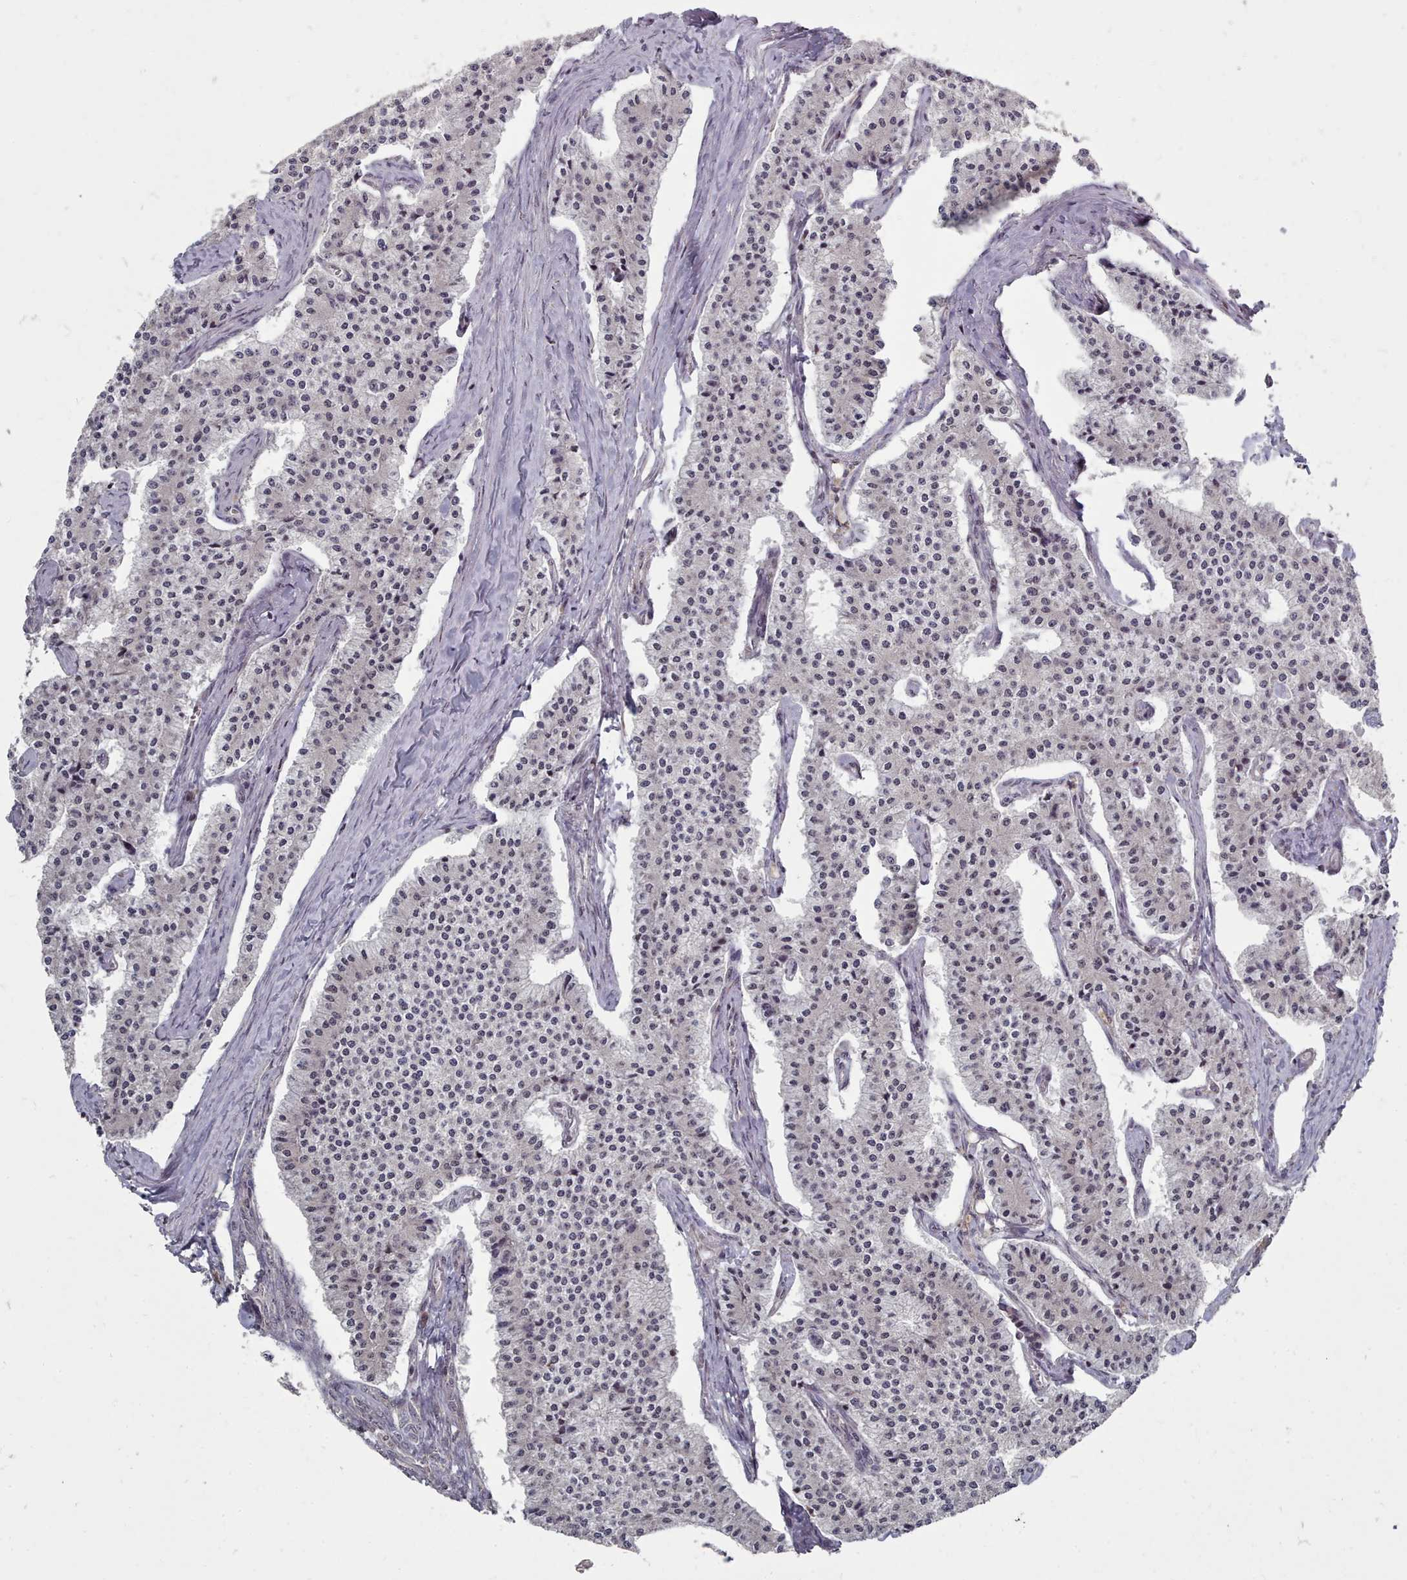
{"staining": {"intensity": "negative", "quantity": "none", "location": "none"}, "tissue": "carcinoid", "cell_type": "Tumor cells", "image_type": "cancer", "snomed": [{"axis": "morphology", "description": "Carcinoid, malignant, NOS"}, {"axis": "topography", "description": "Colon"}], "caption": "Human carcinoid stained for a protein using IHC shows no staining in tumor cells.", "gene": "ACKR3", "patient": {"sex": "female", "age": 52}}